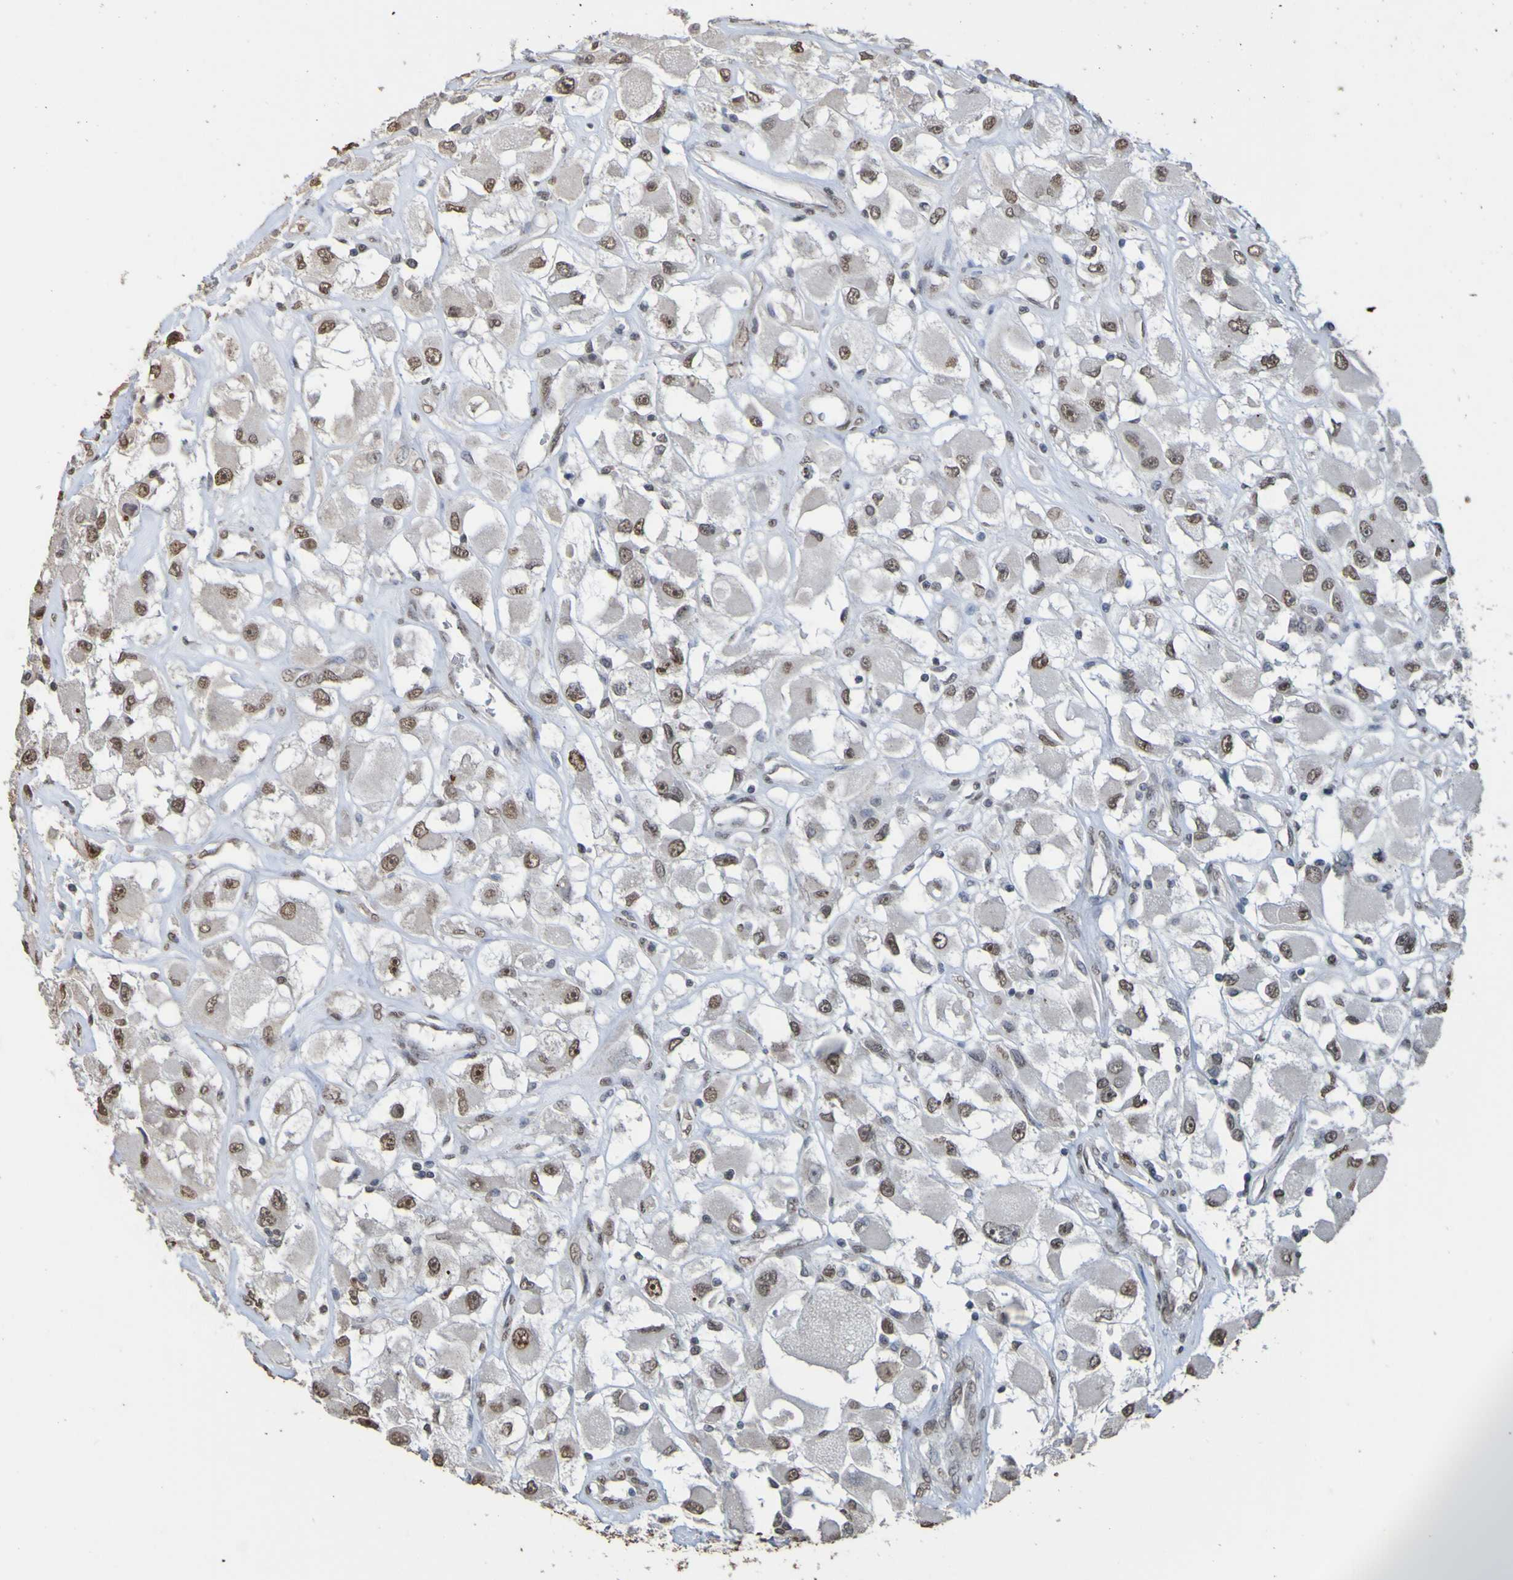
{"staining": {"intensity": "moderate", "quantity": ">75%", "location": "nuclear"}, "tissue": "renal cancer", "cell_type": "Tumor cells", "image_type": "cancer", "snomed": [{"axis": "morphology", "description": "Adenocarcinoma, NOS"}, {"axis": "topography", "description": "Kidney"}], "caption": "Renal cancer (adenocarcinoma) tissue exhibits moderate nuclear staining in approximately >75% of tumor cells", "gene": "ALKBH2", "patient": {"sex": "female", "age": 52}}